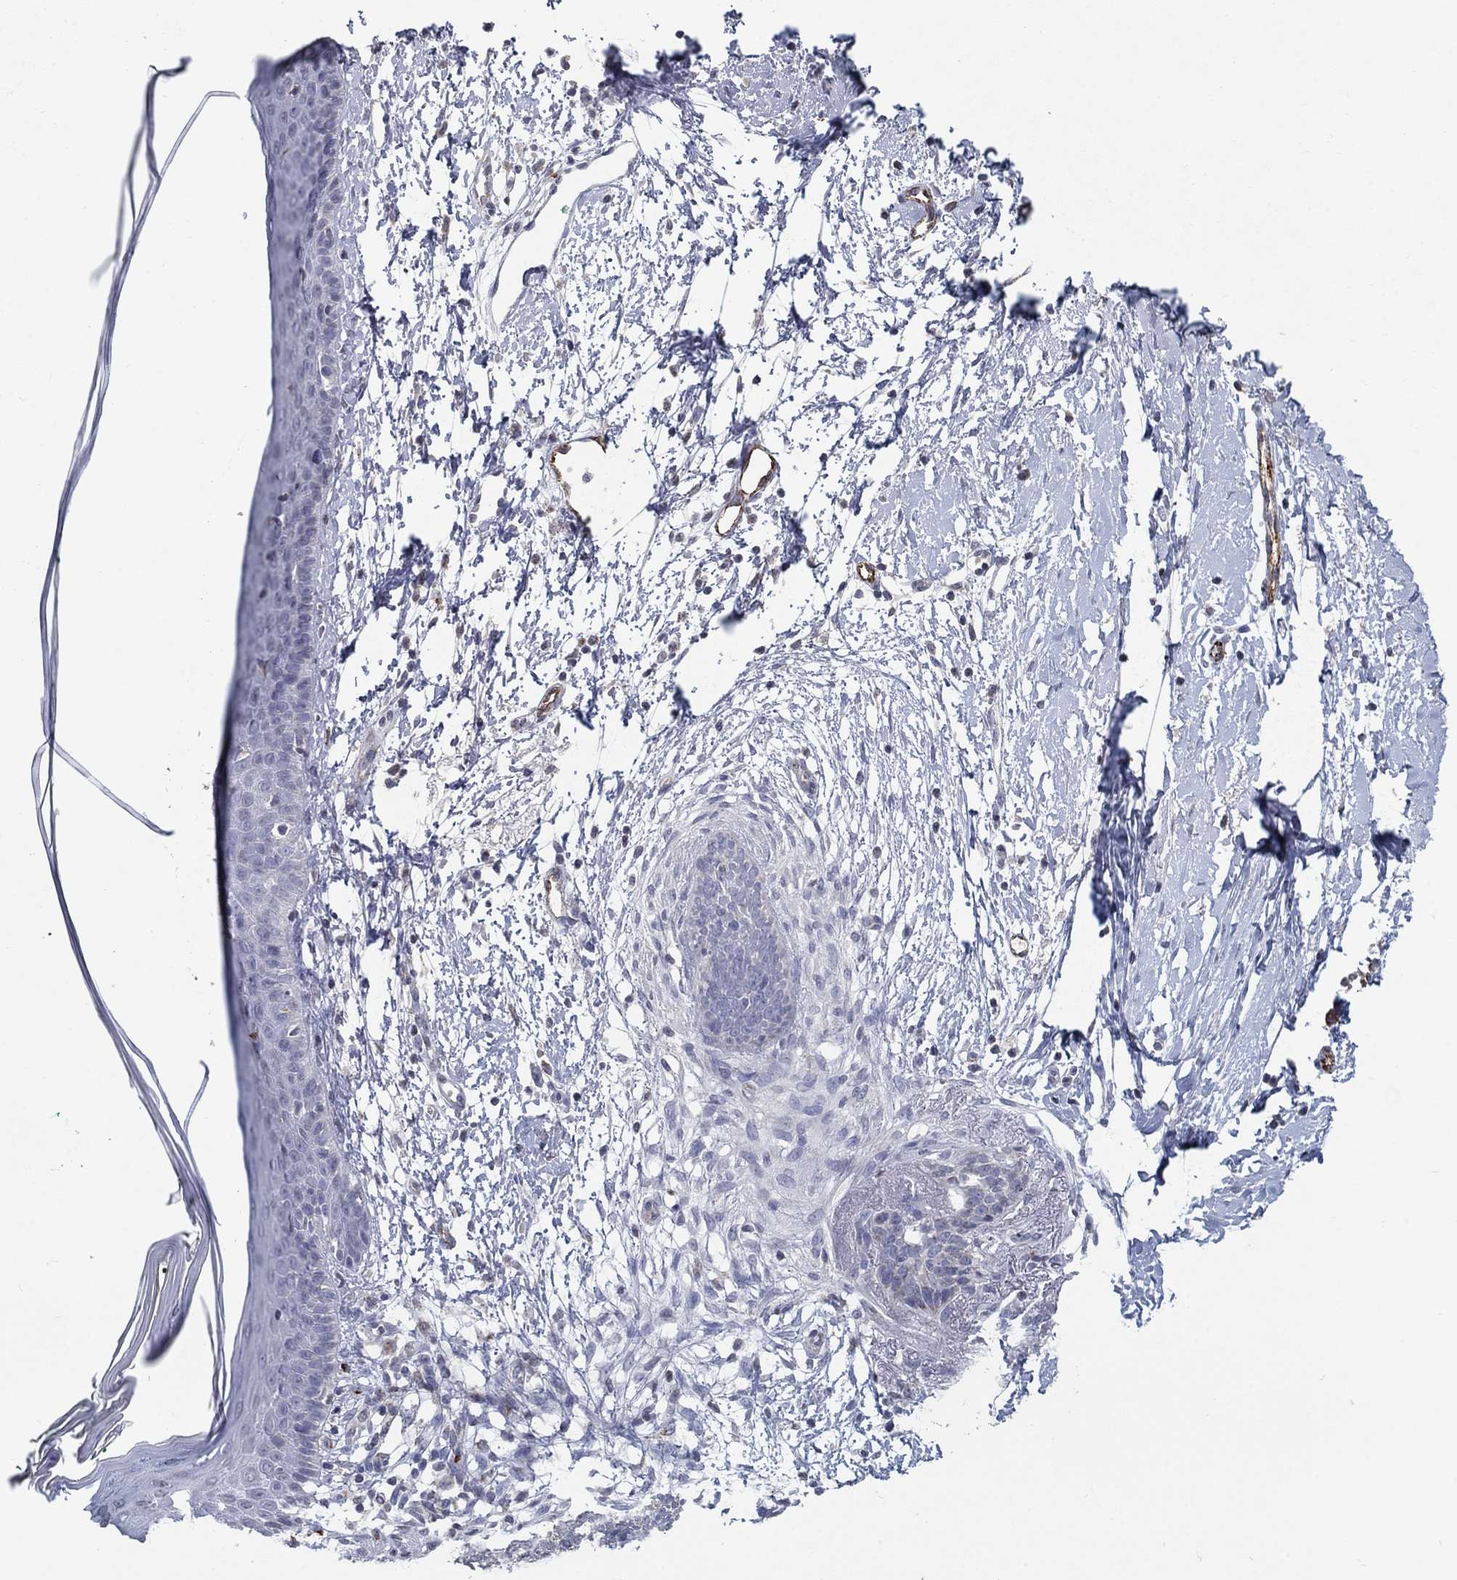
{"staining": {"intensity": "negative", "quantity": "none", "location": "none"}, "tissue": "skin cancer", "cell_type": "Tumor cells", "image_type": "cancer", "snomed": [{"axis": "morphology", "description": "Normal tissue, NOS"}, {"axis": "morphology", "description": "Basal cell carcinoma"}, {"axis": "topography", "description": "Skin"}], "caption": "Skin cancer (basal cell carcinoma) stained for a protein using immunohistochemistry (IHC) exhibits no staining tumor cells.", "gene": "TINAG", "patient": {"sex": "male", "age": 84}}